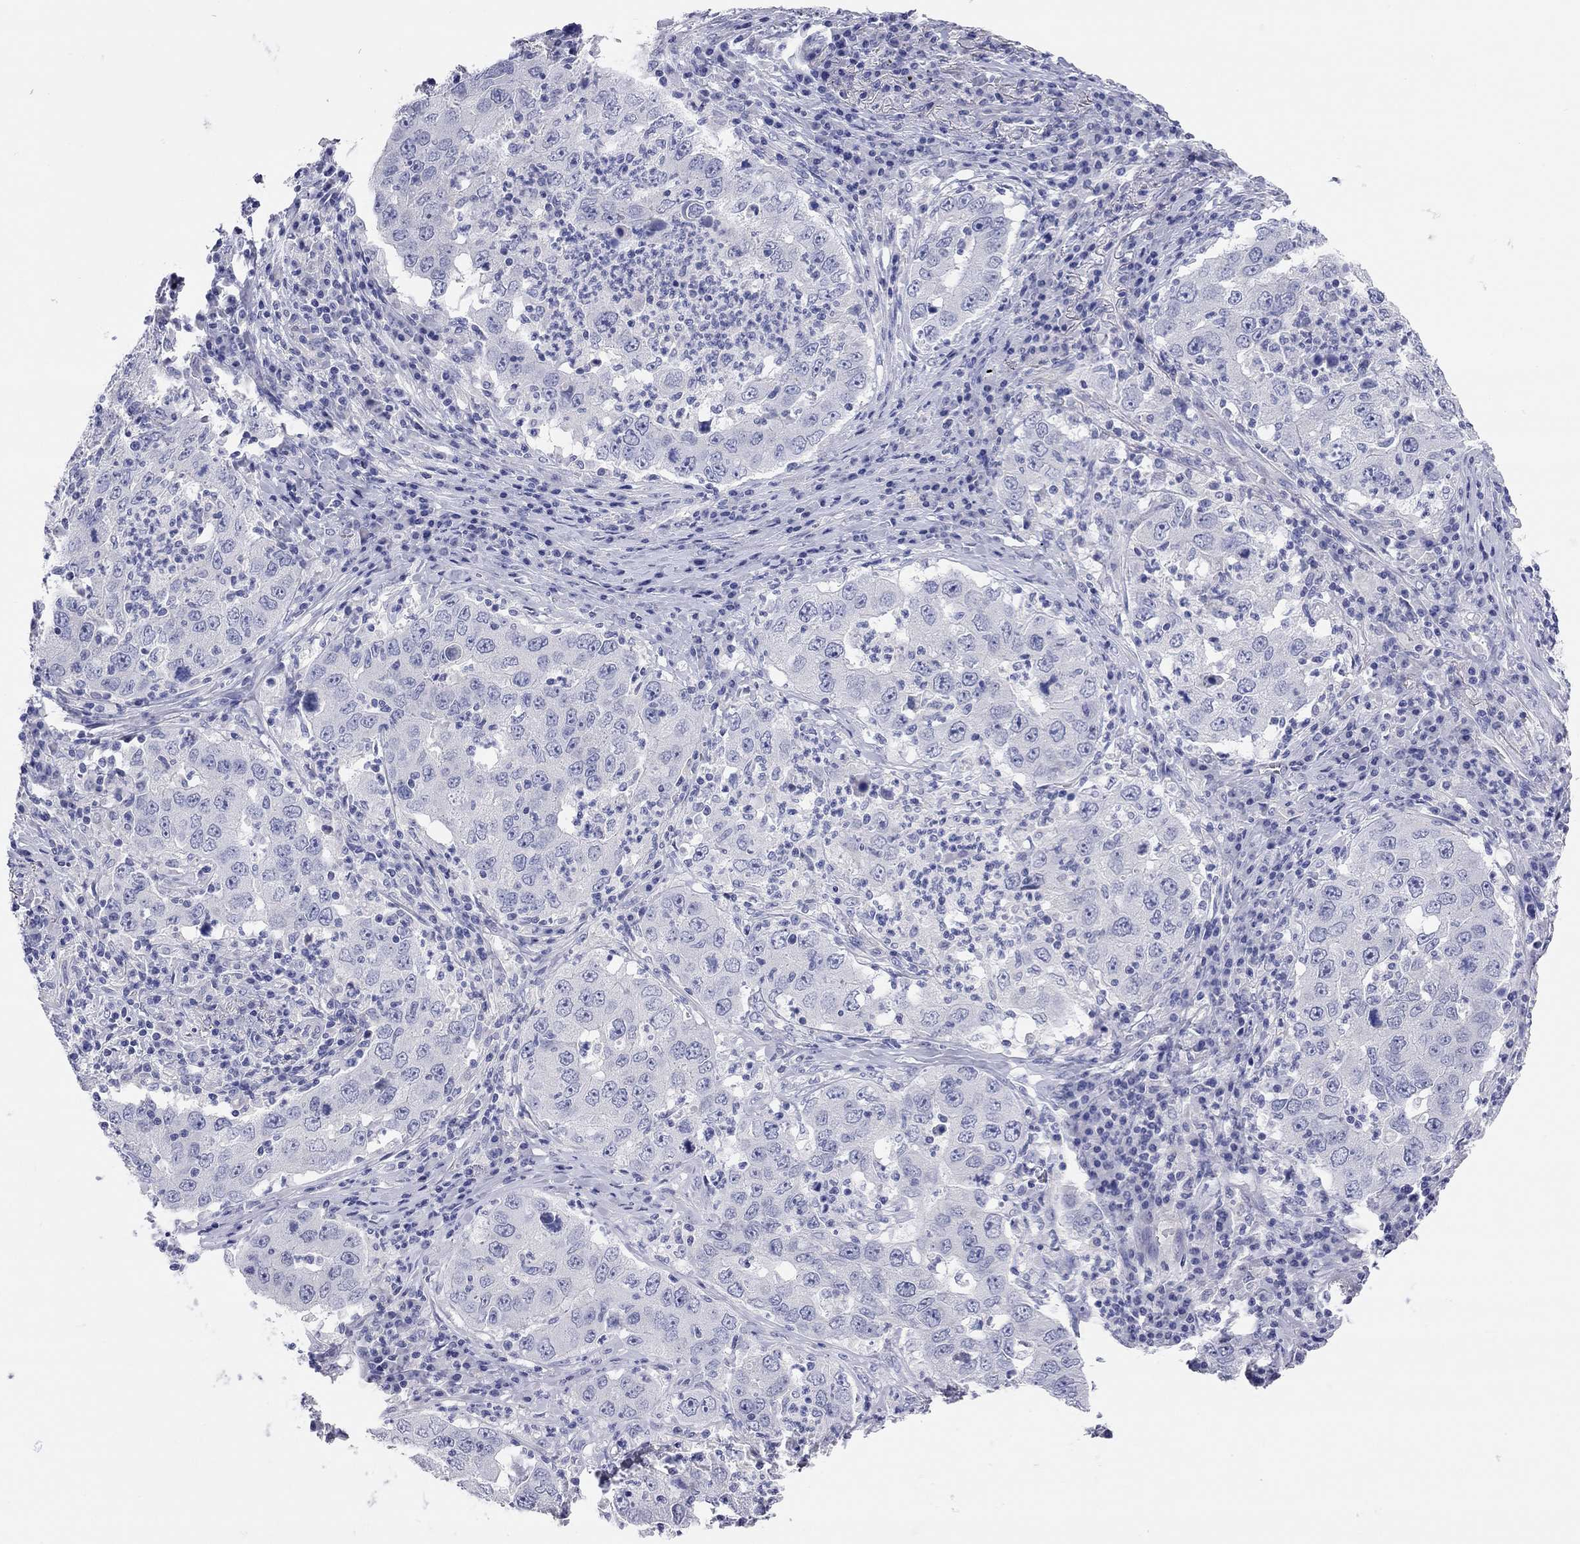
{"staining": {"intensity": "negative", "quantity": "none", "location": "none"}, "tissue": "lung cancer", "cell_type": "Tumor cells", "image_type": "cancer", "snomed": [{"axis": "morphology", "description": "Adenocarcinoma, NOS"}, {"axis": "topography", "description": "Lung"}], "caption": "High magnification brightfield microscopy of adenocarcinoma (lung) stained with DAB (3,3'-diaminobenzidine) (brown) and counterstained with hematoxylin (blue): tumor cells show no significant staining.", "gene": "TMEM221", "patient": {"sex": "male", "age": 73}}